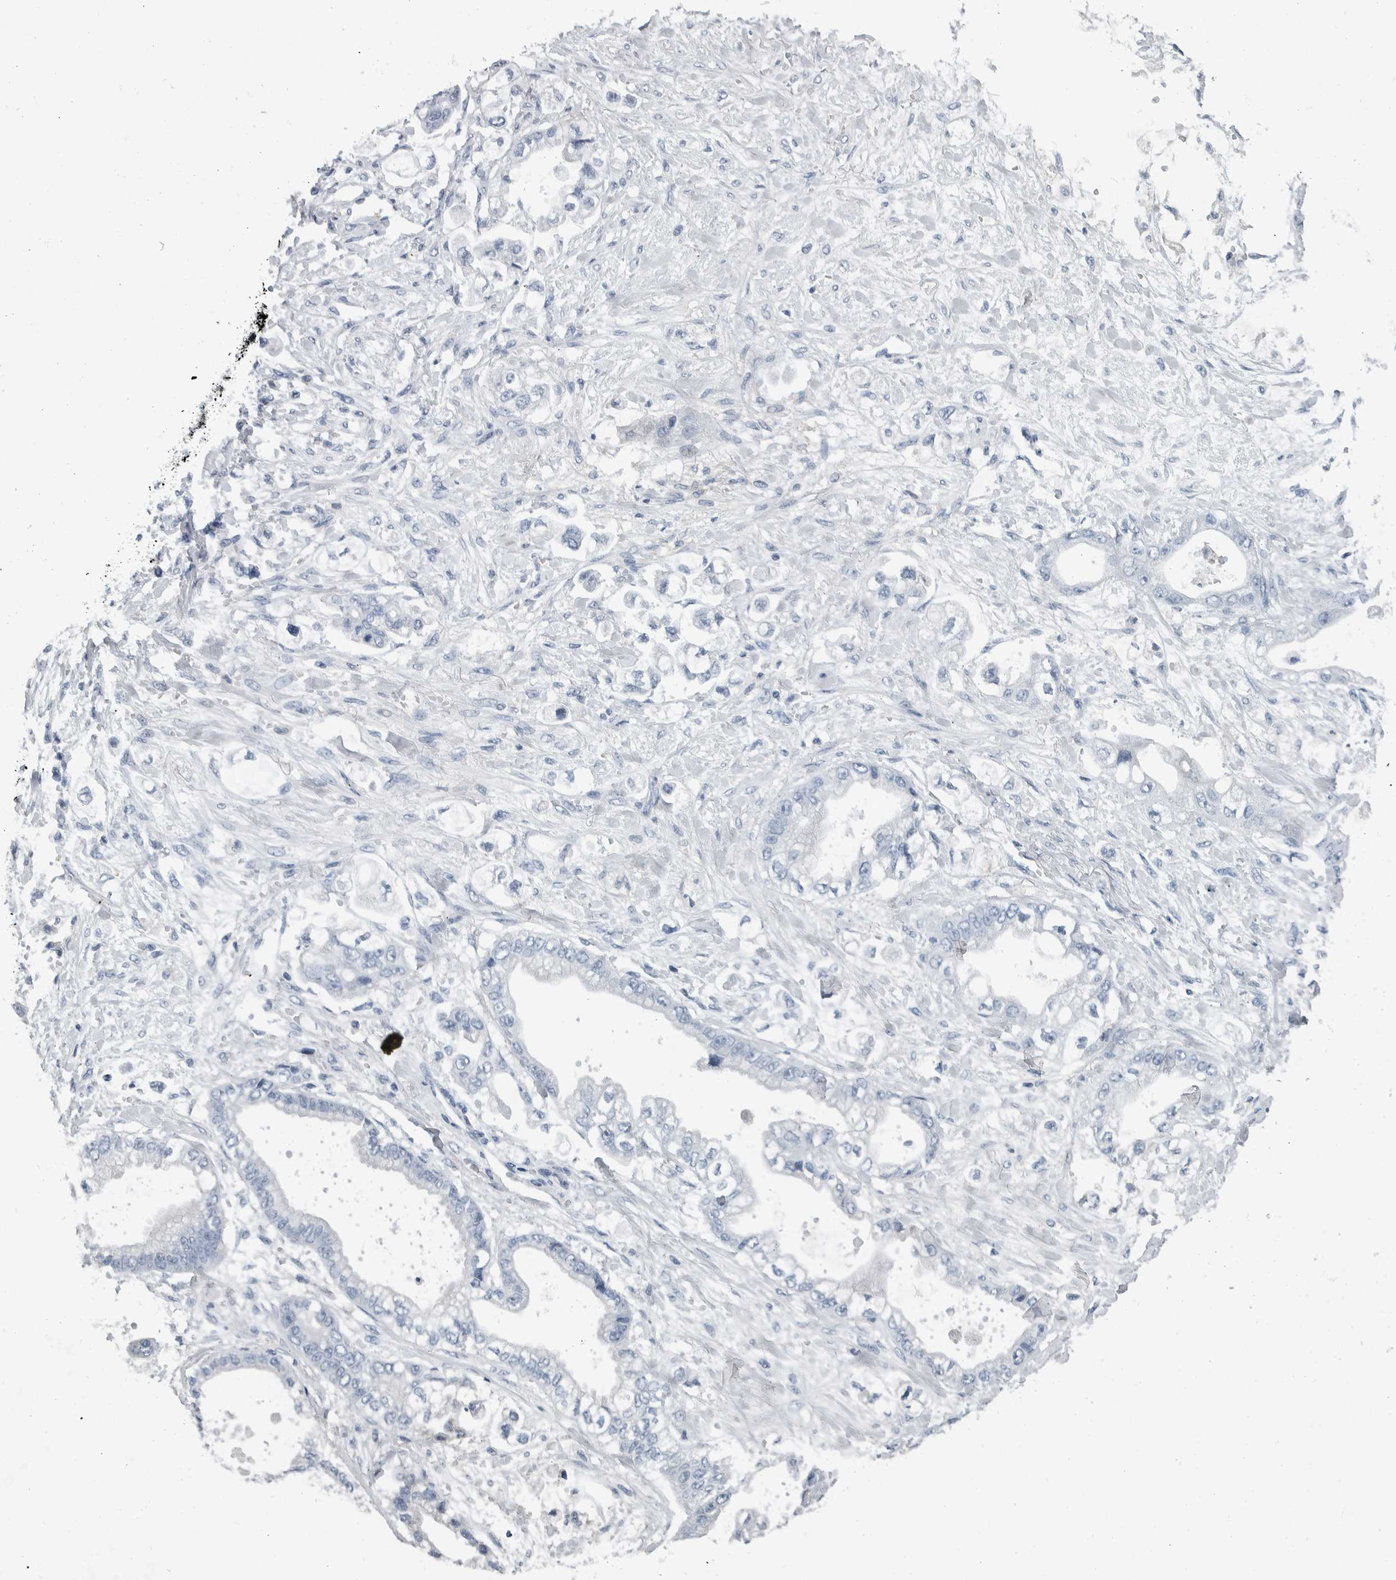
{"staining": {"intensity": "negative", "quantity": "none", "location": "none"}, "tissue": "stomach cancer", "cell_type": "Tumor cells", "image_type": "cancer", "snomed": [{"axis": "morphology", "description": "Adenocarcinoma, NOS"}, {"axis": "topography", "description": "Stomach"}], "caption": "IHC photomicrograph of neoplastic tissue: human stomach cancer (adenocarcinoma) stained with DAB (3,3'-diaminobenzidine) displays no significant protein staining in tumor cells.", "gene": "SKAP2", "patient": {"sex": "male", "age": 62}}